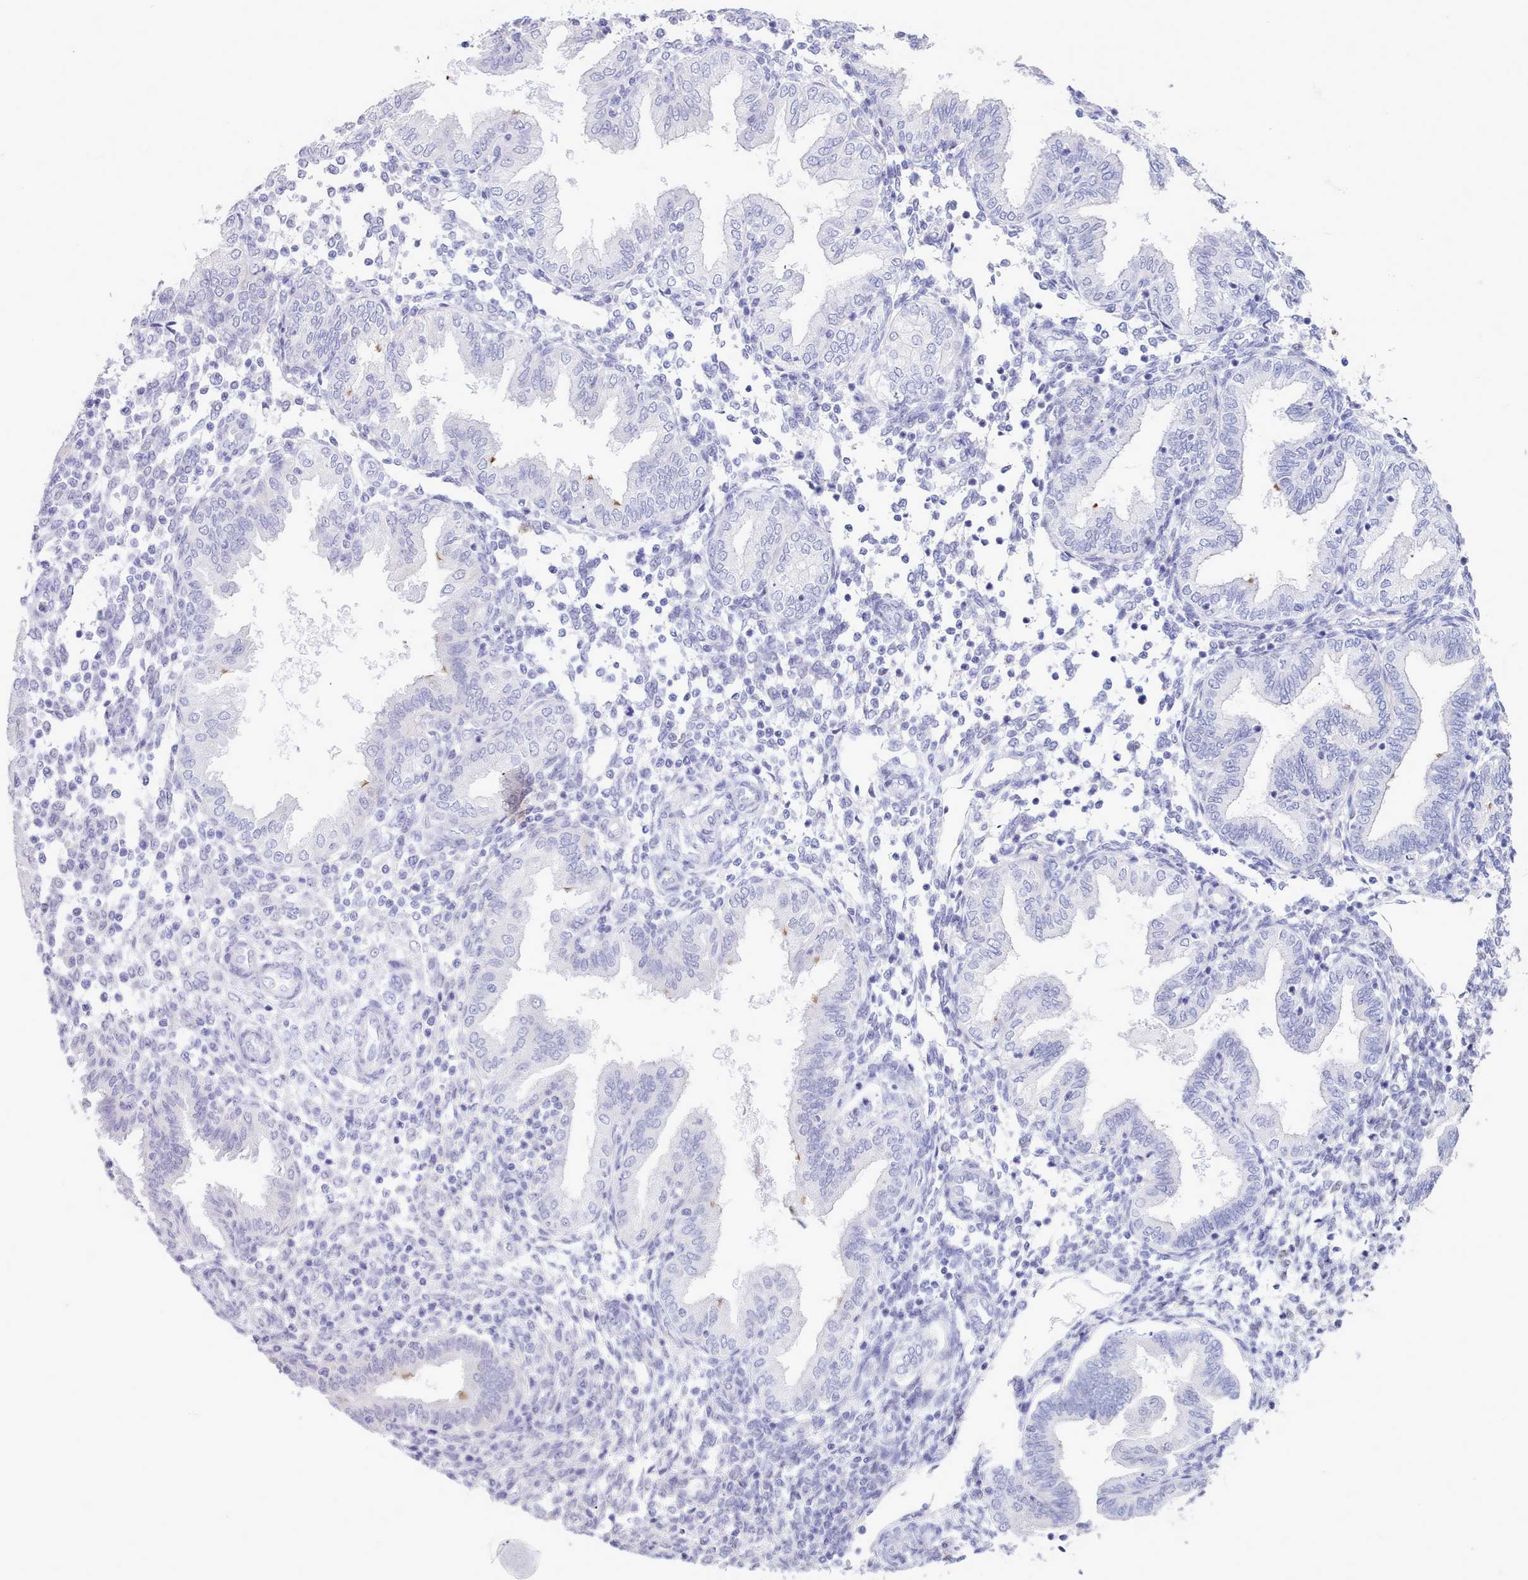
{"staining": {"intensity": "weak", "quantity": "<25%", "location": "nuclear"}, "tissue": "endometrium", "cell_type": "Cells in endometrial stroma", "image_type": "normal", "snomed": [{"axis": "morphology", "description": "Normal tissue, NOS"}, {"axis": "topography", "description": "Endometrium"}], "caption": "High power microscopy micrograph of an immunohistochemistry (IHC) histopathology image of unremarkable endometrium, revealing no significant staining in cells in endometrial stroma.", "gene": "TMEM253", "patient": {"sex": "female", "age": 53}}